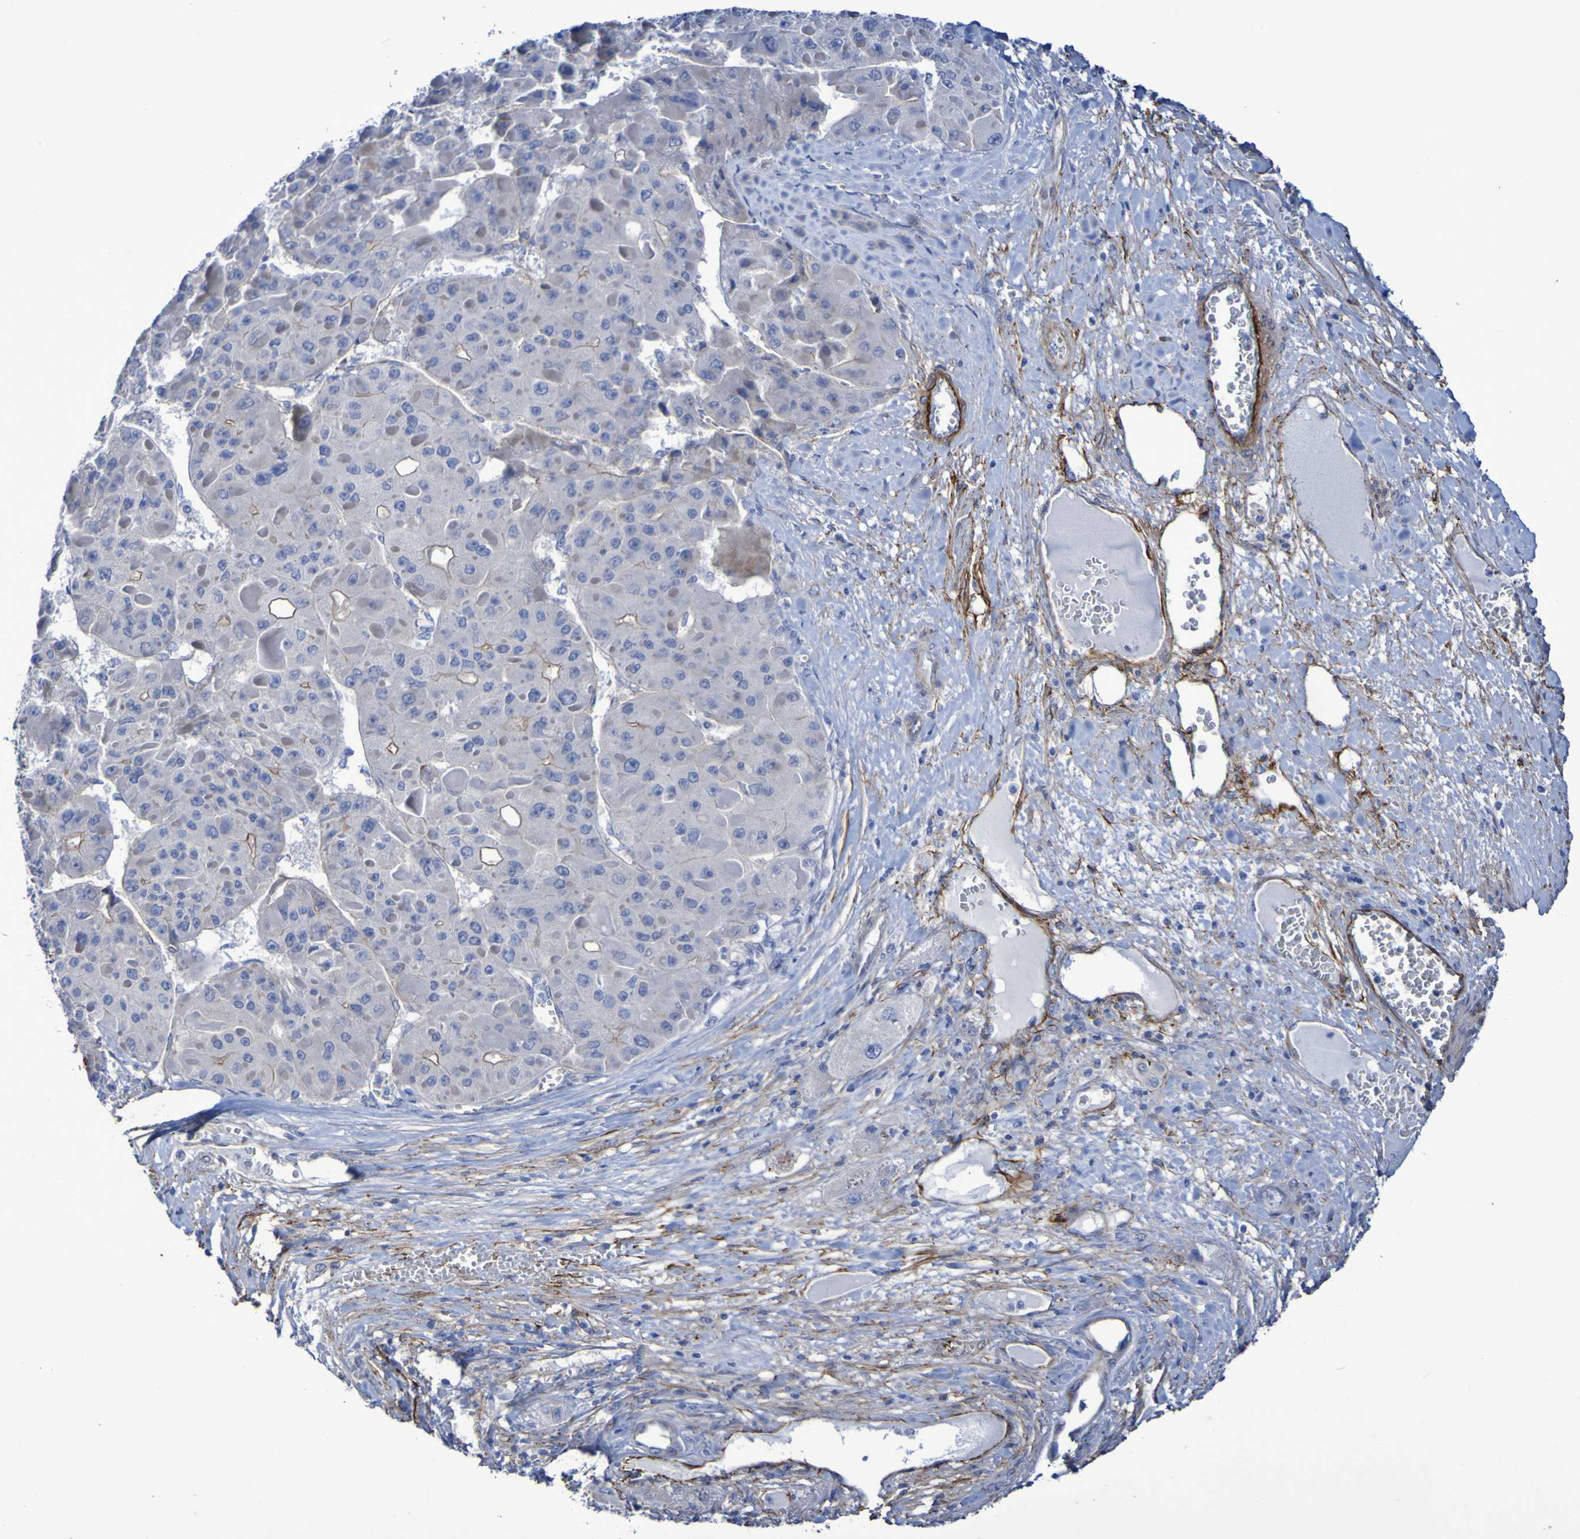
{"staining": {"intensity": "negative", "quantity": "none", "location": "none"}, "tissue": "liver cancer", "cell_type": "Tumor cells", "image_type": "cancer", "snomed": [{"axis": "morphology", "description": "Carcinoma, Hepatocellular, NOS"}, {"axis": "topography", "description": "Liver"}], "caption": "Immunohistochemistry (IHC) of liver hepatocellular carcinoma exhibits no expression in tumor cells.", "gene": "LPP", "patient": {"sex": "female", "age": 73}}